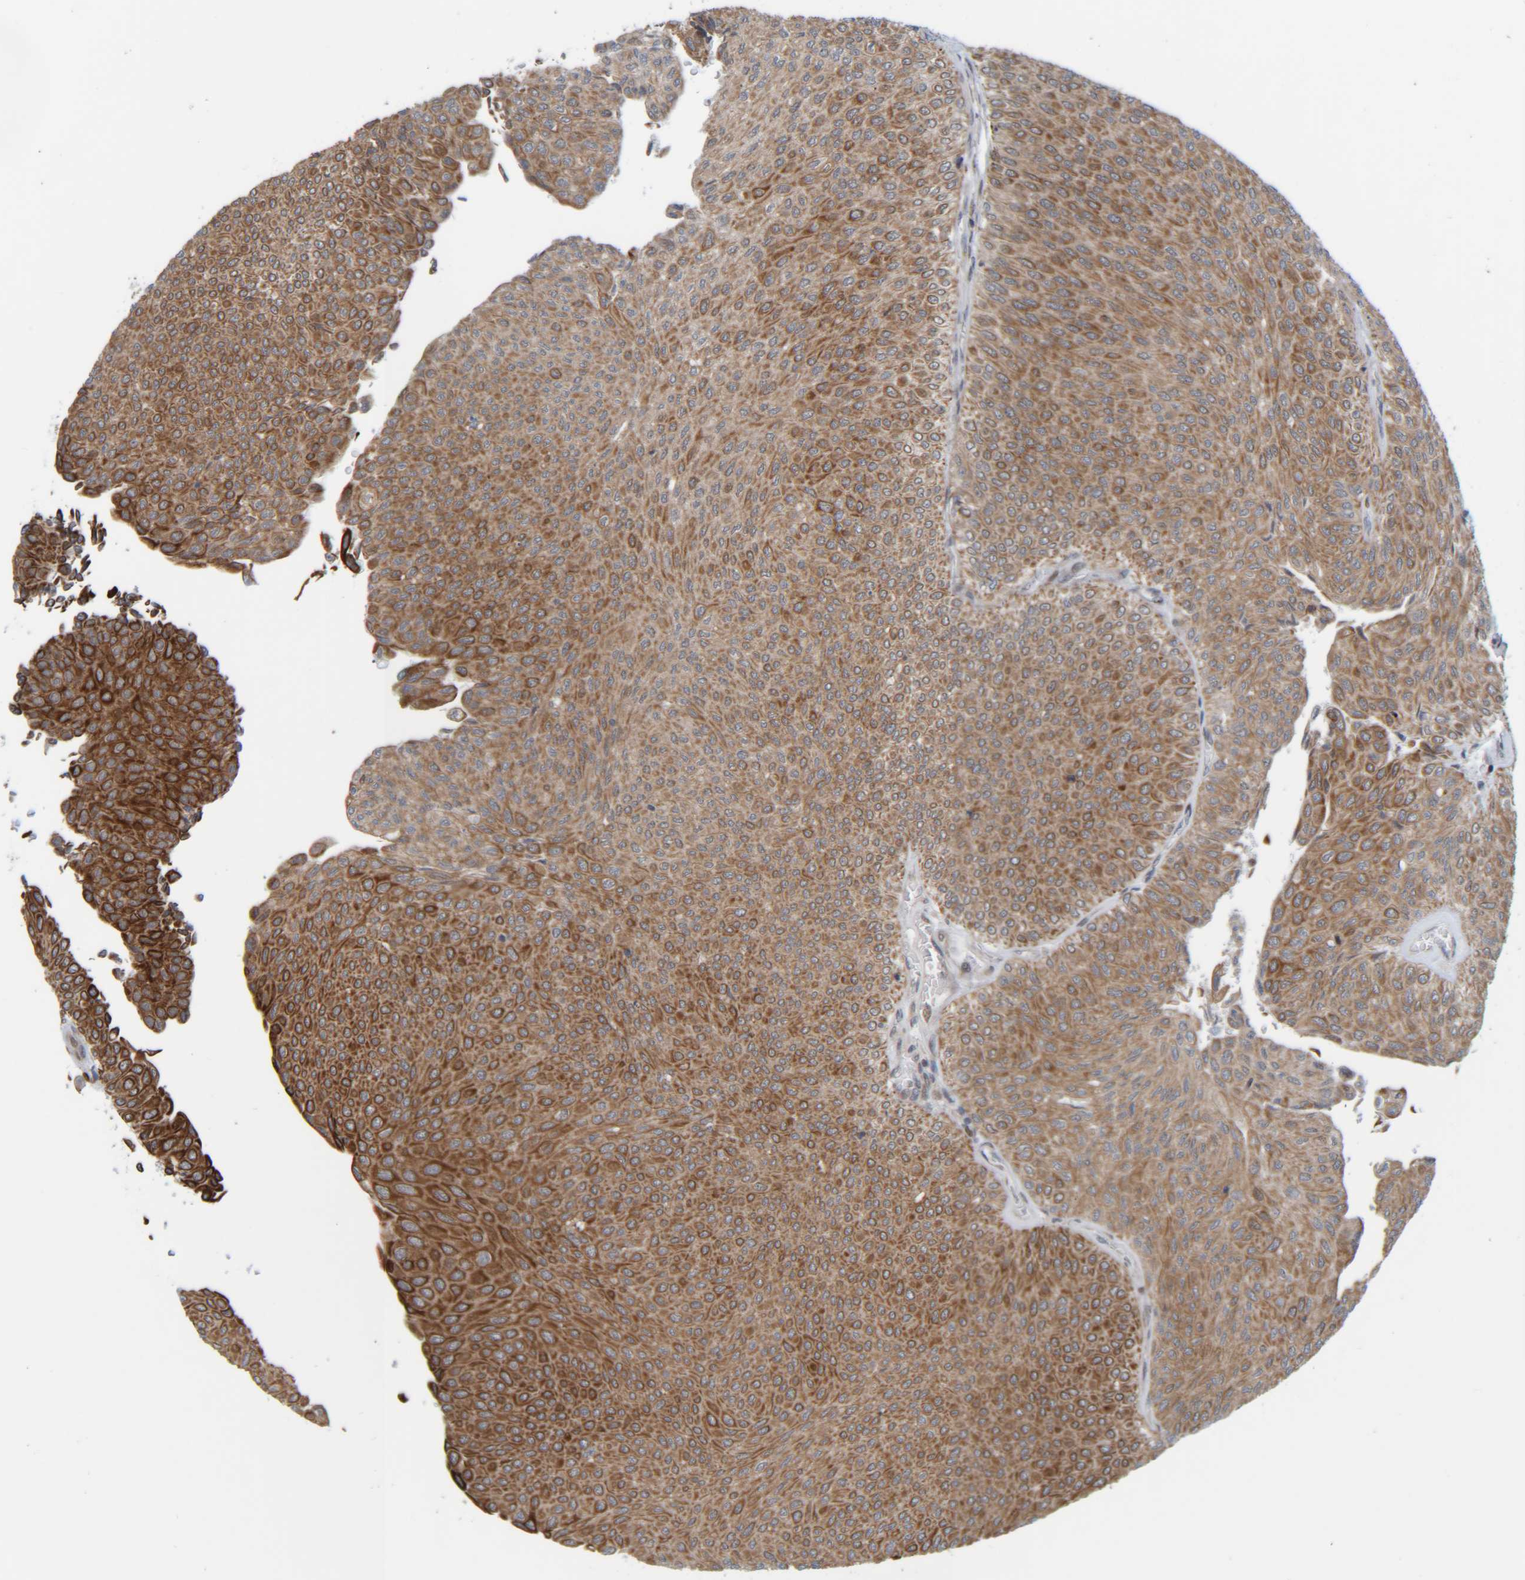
{"staining": {"intensity": "strong", "quantity": ">75%", "location": "cytoplasmic/membranous"}, "tissue": "urothelial cancer", "cell_type": "Tumor cells", "image_type": "cancer", "snomed": [{"axis": "morphology", "description": "Urothelial carcinoma, Low grade"}, {"axis": "topography", "description": "Urinary bladder"}], "caption": "Protein analysis of urothelial cancer tissue displays strong cytoplasmic/membranous staining in about >75% of tumor cells.", "gene": "CCDC57", "patient": {"sex": "male", "age": 78}}